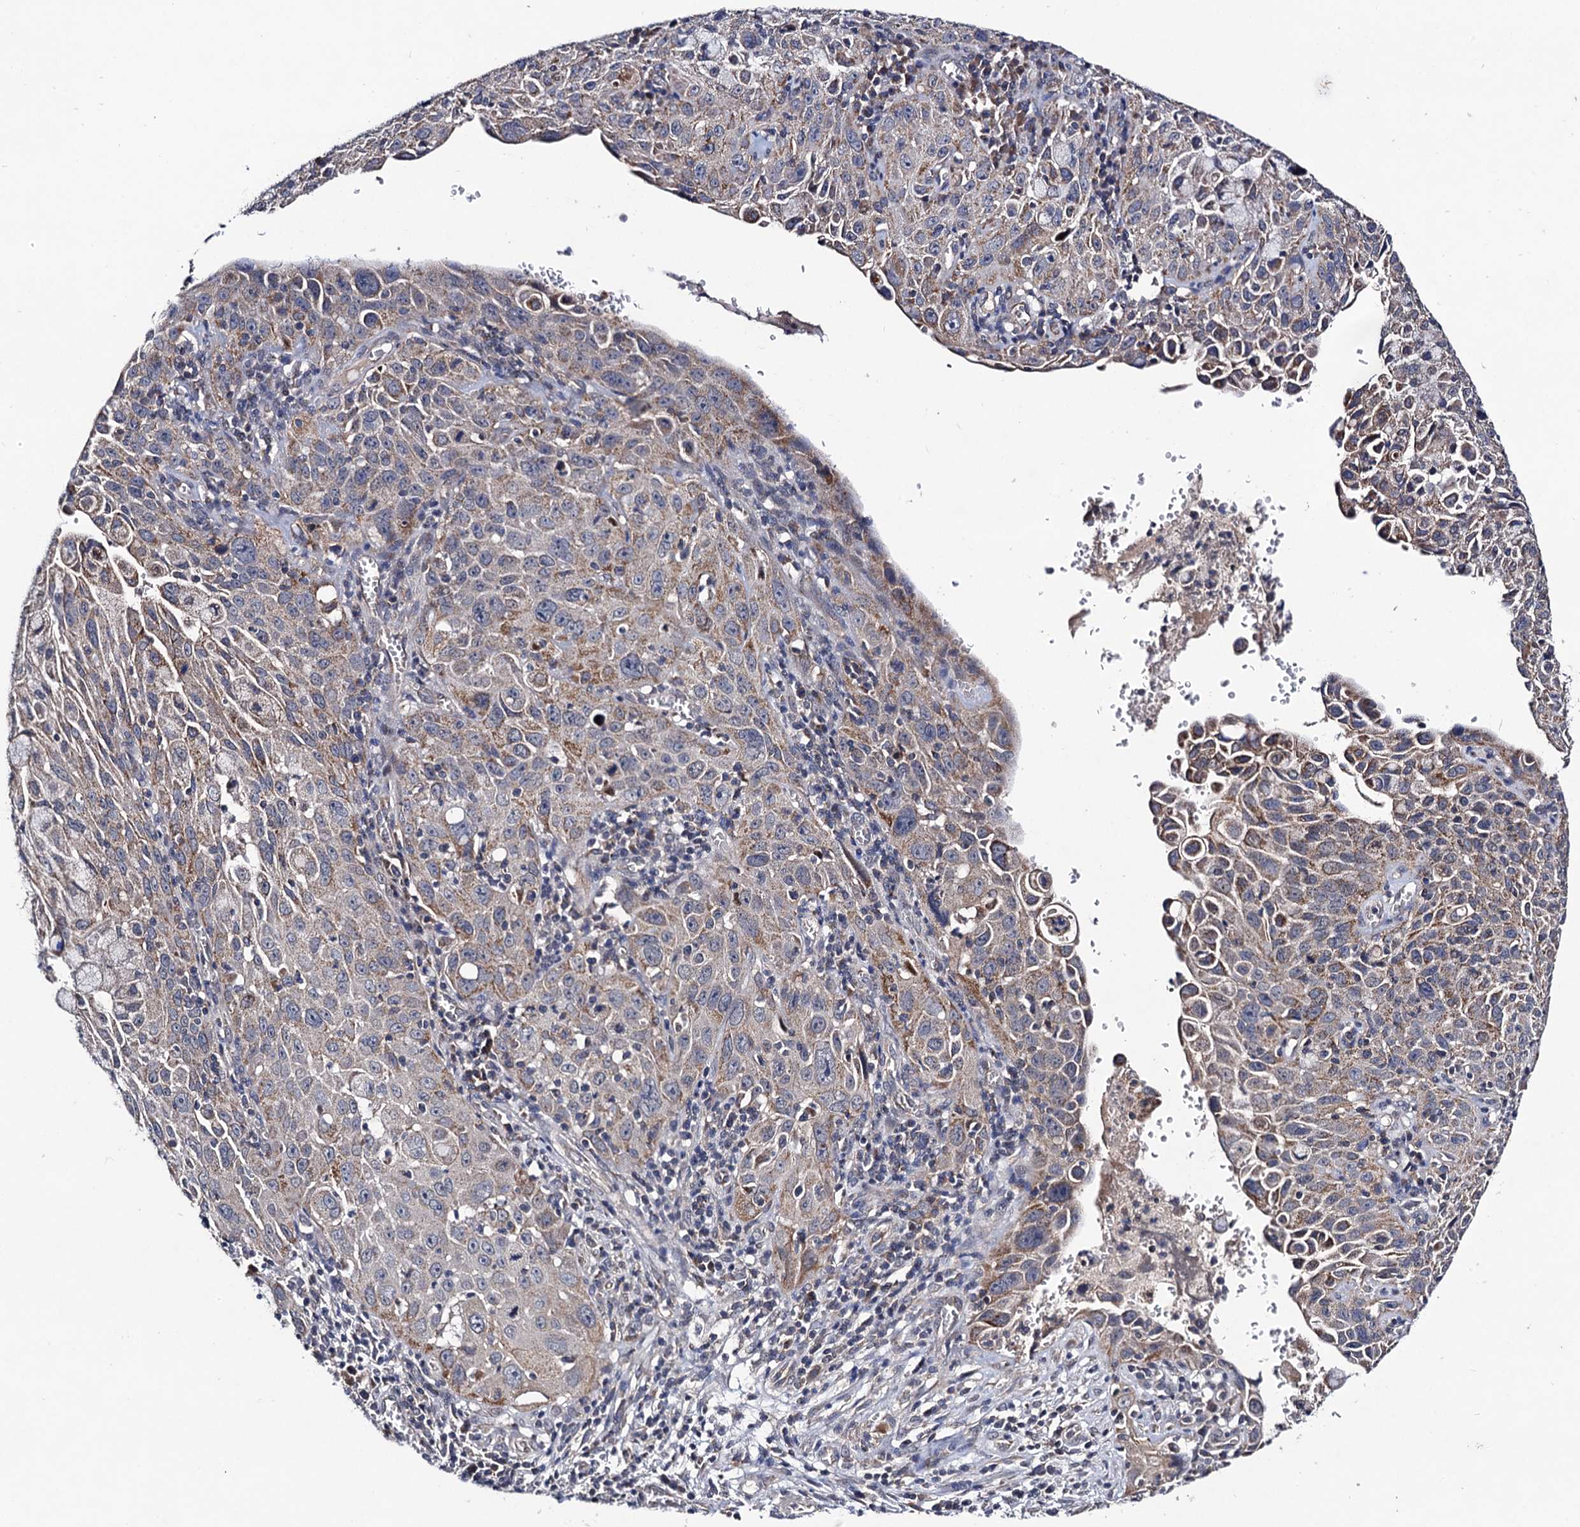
{"staining": {"intensity": "moderate", "quantity": "<25%", "location": "cytoplasmic/membranous"}, "tissue": "cervical cancer", "cell_type": "Tumor cells", "image_type": "cancer", "snomed": [{"axis": "morphology", "description": "Squamous cell carcinoma, NOS"}, {"axis": "topography", "description": "Cervix"}], "caption": "Immunohistochemical staining of cervical squamous cell carcinoma shows low levels of moderate cytoplasmic/membranous staining in approximately <25% of tumor cells.", "gene": "VPS37D", "patient": {"sex": "female", "age": 42}}